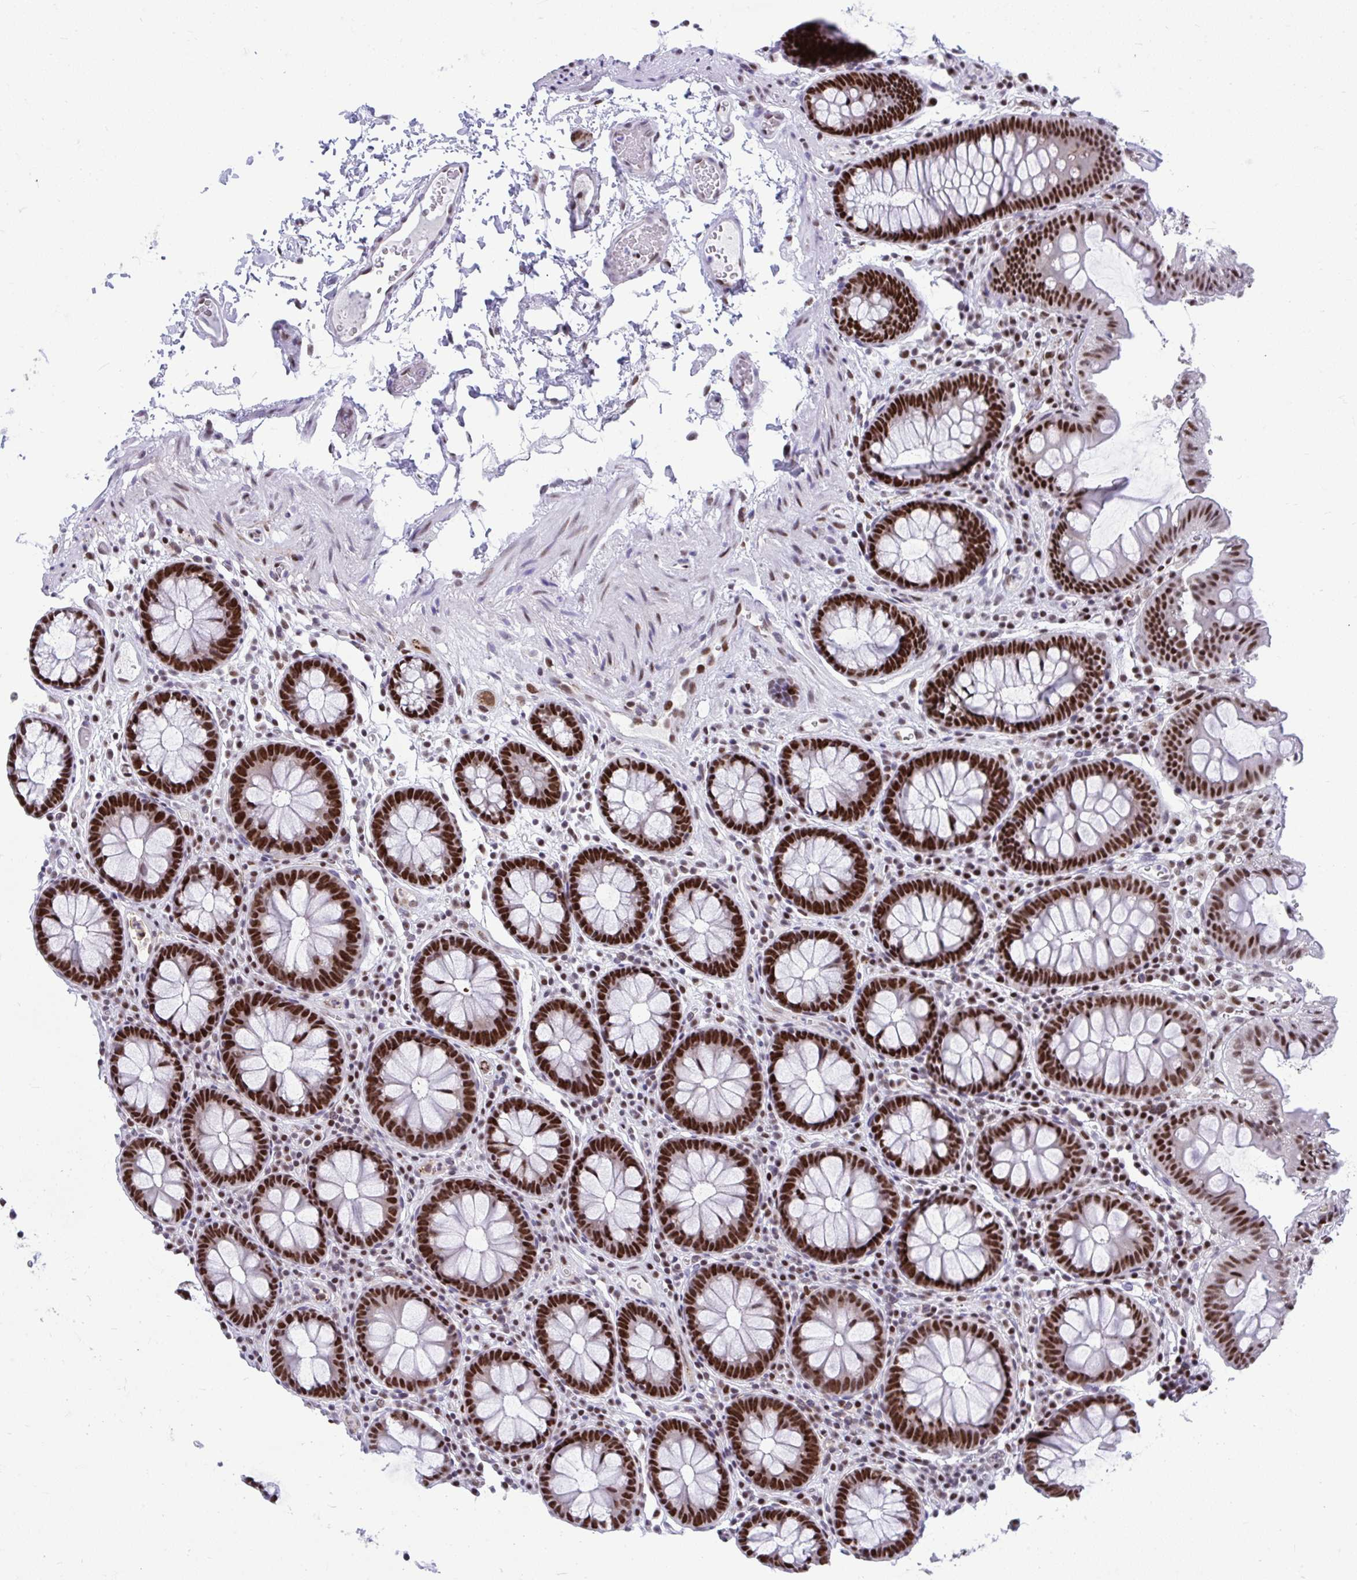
{"staining": {"intensity": "strong", "quantity": "<25%", "location": "nuclear"}, "tissue": "colon", "cell_type": "Endothelial cells", "image_type": "normal", "snomed": [{"axis": "morphology", "description": "Normal tissue, NOS"}, {"axis": "topography", "description": "Colon"}, {"axis": "topography", "description": "Peripheral nerve tissue"}], "caption": "DAB (3,3'-diaminobenzidine) immunohistochemical staining of unremarkable human colon displays strong nuclear protein expression in about <25% of endothelial cells.", "gene": "SLC35C2", "patient": {"sex": "male", "age": 84}}